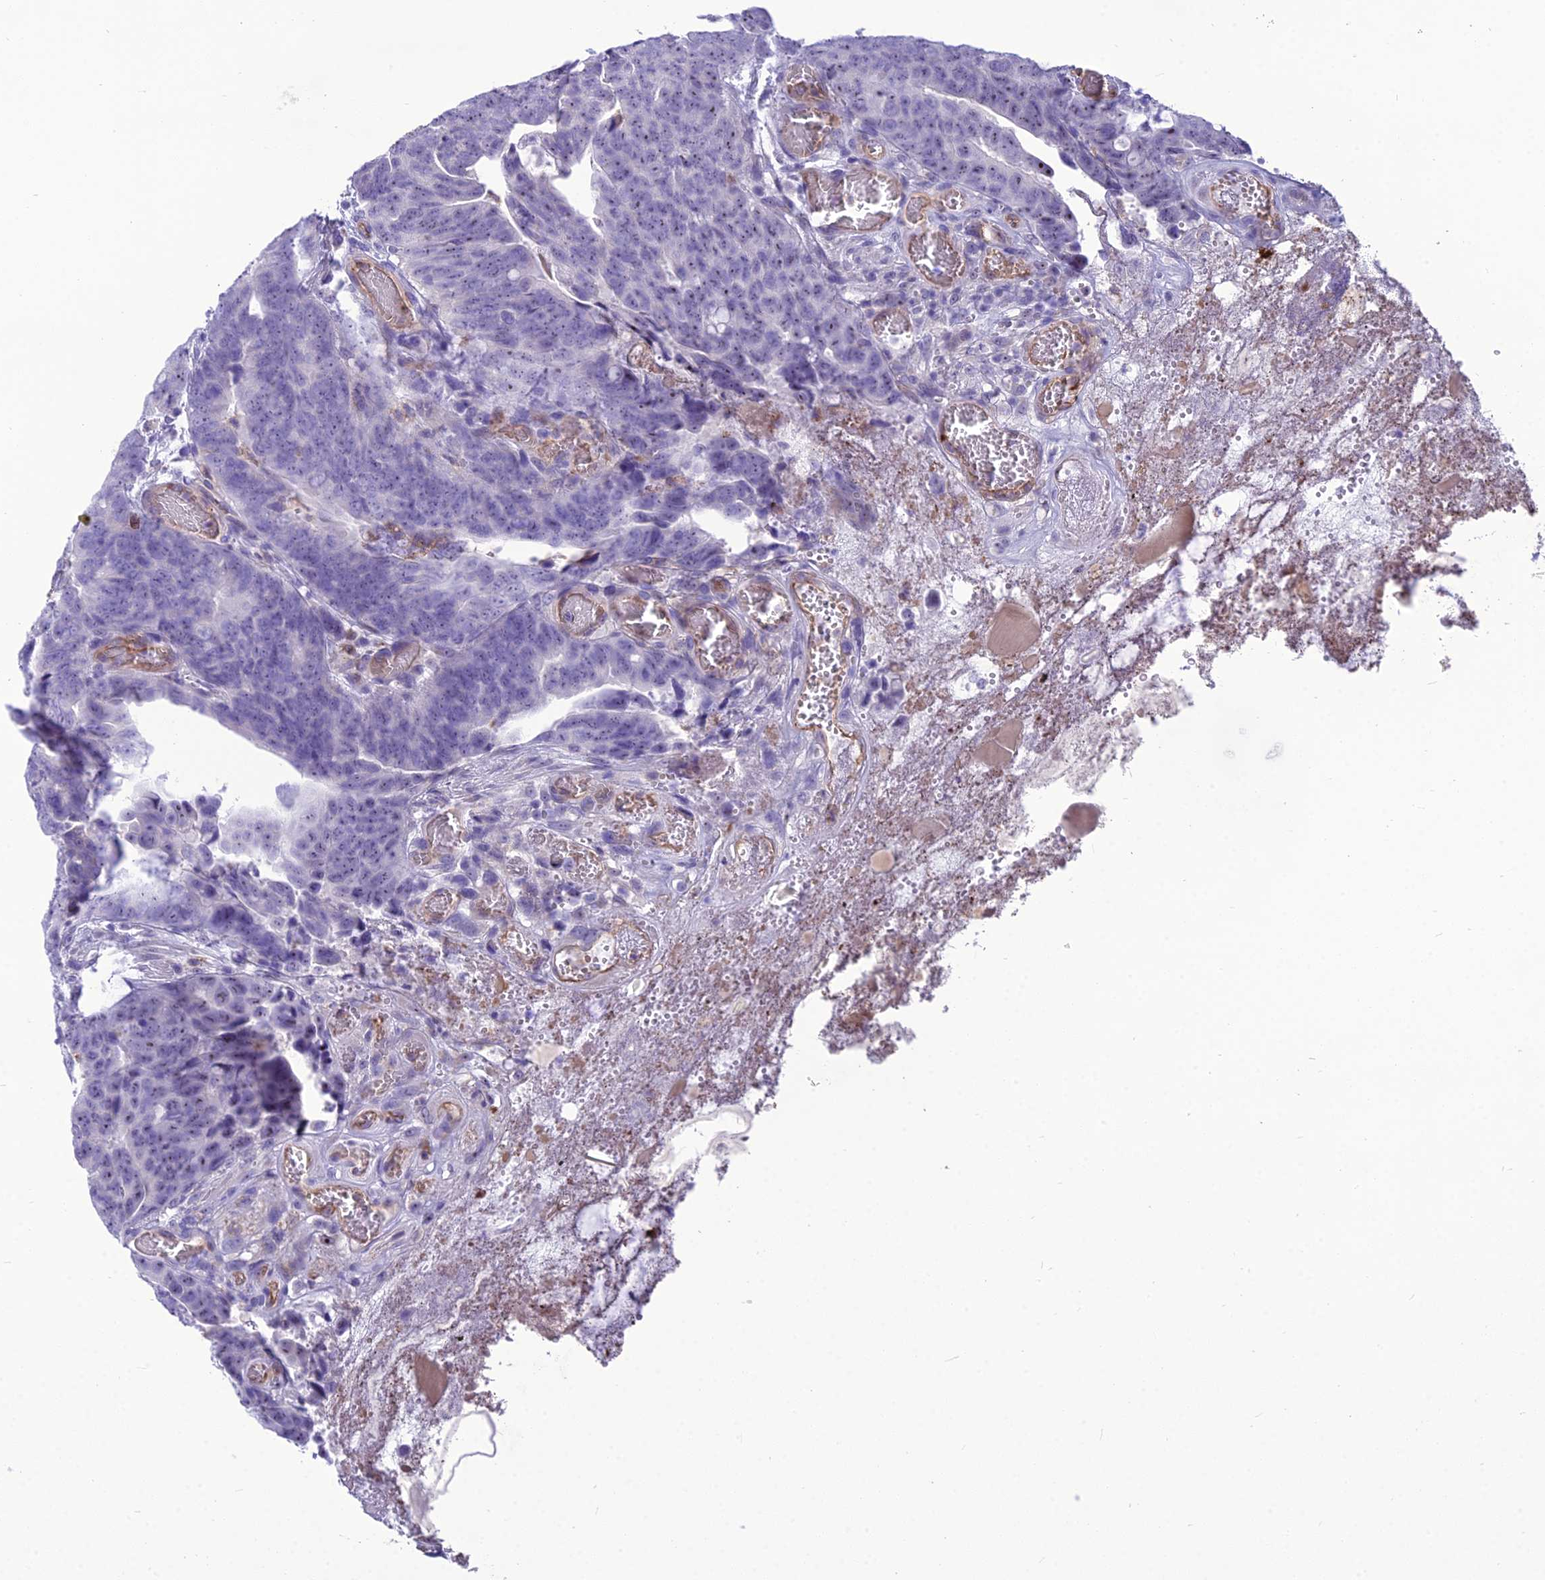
{"staining": {"intensity": "negative", "quantity": "none", "location": "none"}, "tissue": "colorectal cancer", "cell_type": "Tumor cells", "image_type": "cancer", "snomed": [{"axis": "morphology", "description": "Adenocarcinoma, NOS"}, {"axis": "topography", "description": "Colon"}], "caption": "Tumor cells show no significant expression in adenocarcinoma (colorectal).", "gene": "BBS7", "patient": {"sex": "female", "age": 82}}